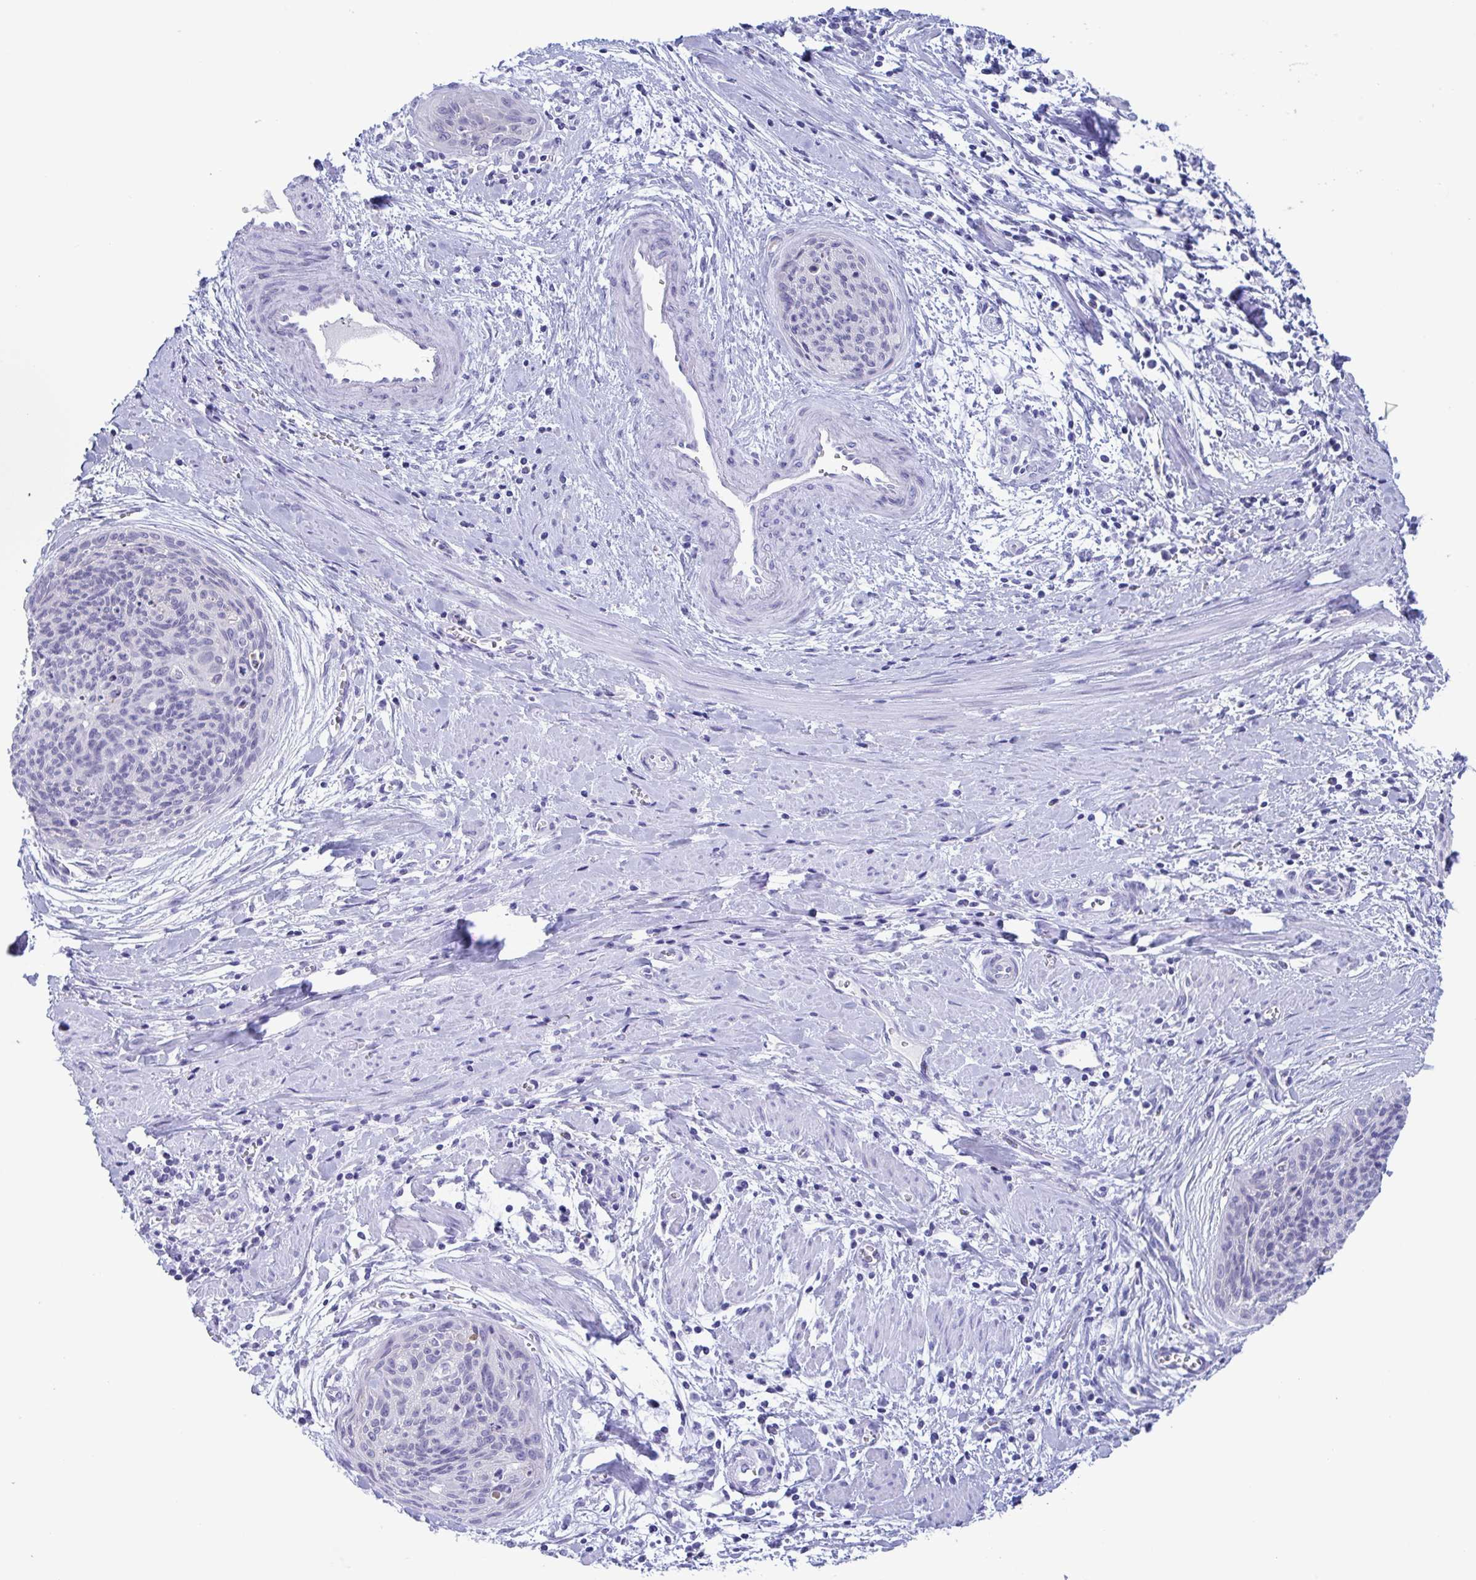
{"staining": {"intensity": "negative", "quantity": "none", "location": "none"}, "tissue": "cervical cancer", "cell_type": "Tumor cells", "image_type": "cancer", "snomed": [{"axis": "morphology", "description": "Squamous cell carcinoma, NOS"}, {"axis": "topography", "description": "Cervix"}], "caption": "A photomicrograph of human cervical squamous cell carcinoma is negative for staining in tumor cells.", "gene": "CDX4", "patient": {"sex": "female", "age": 55}}